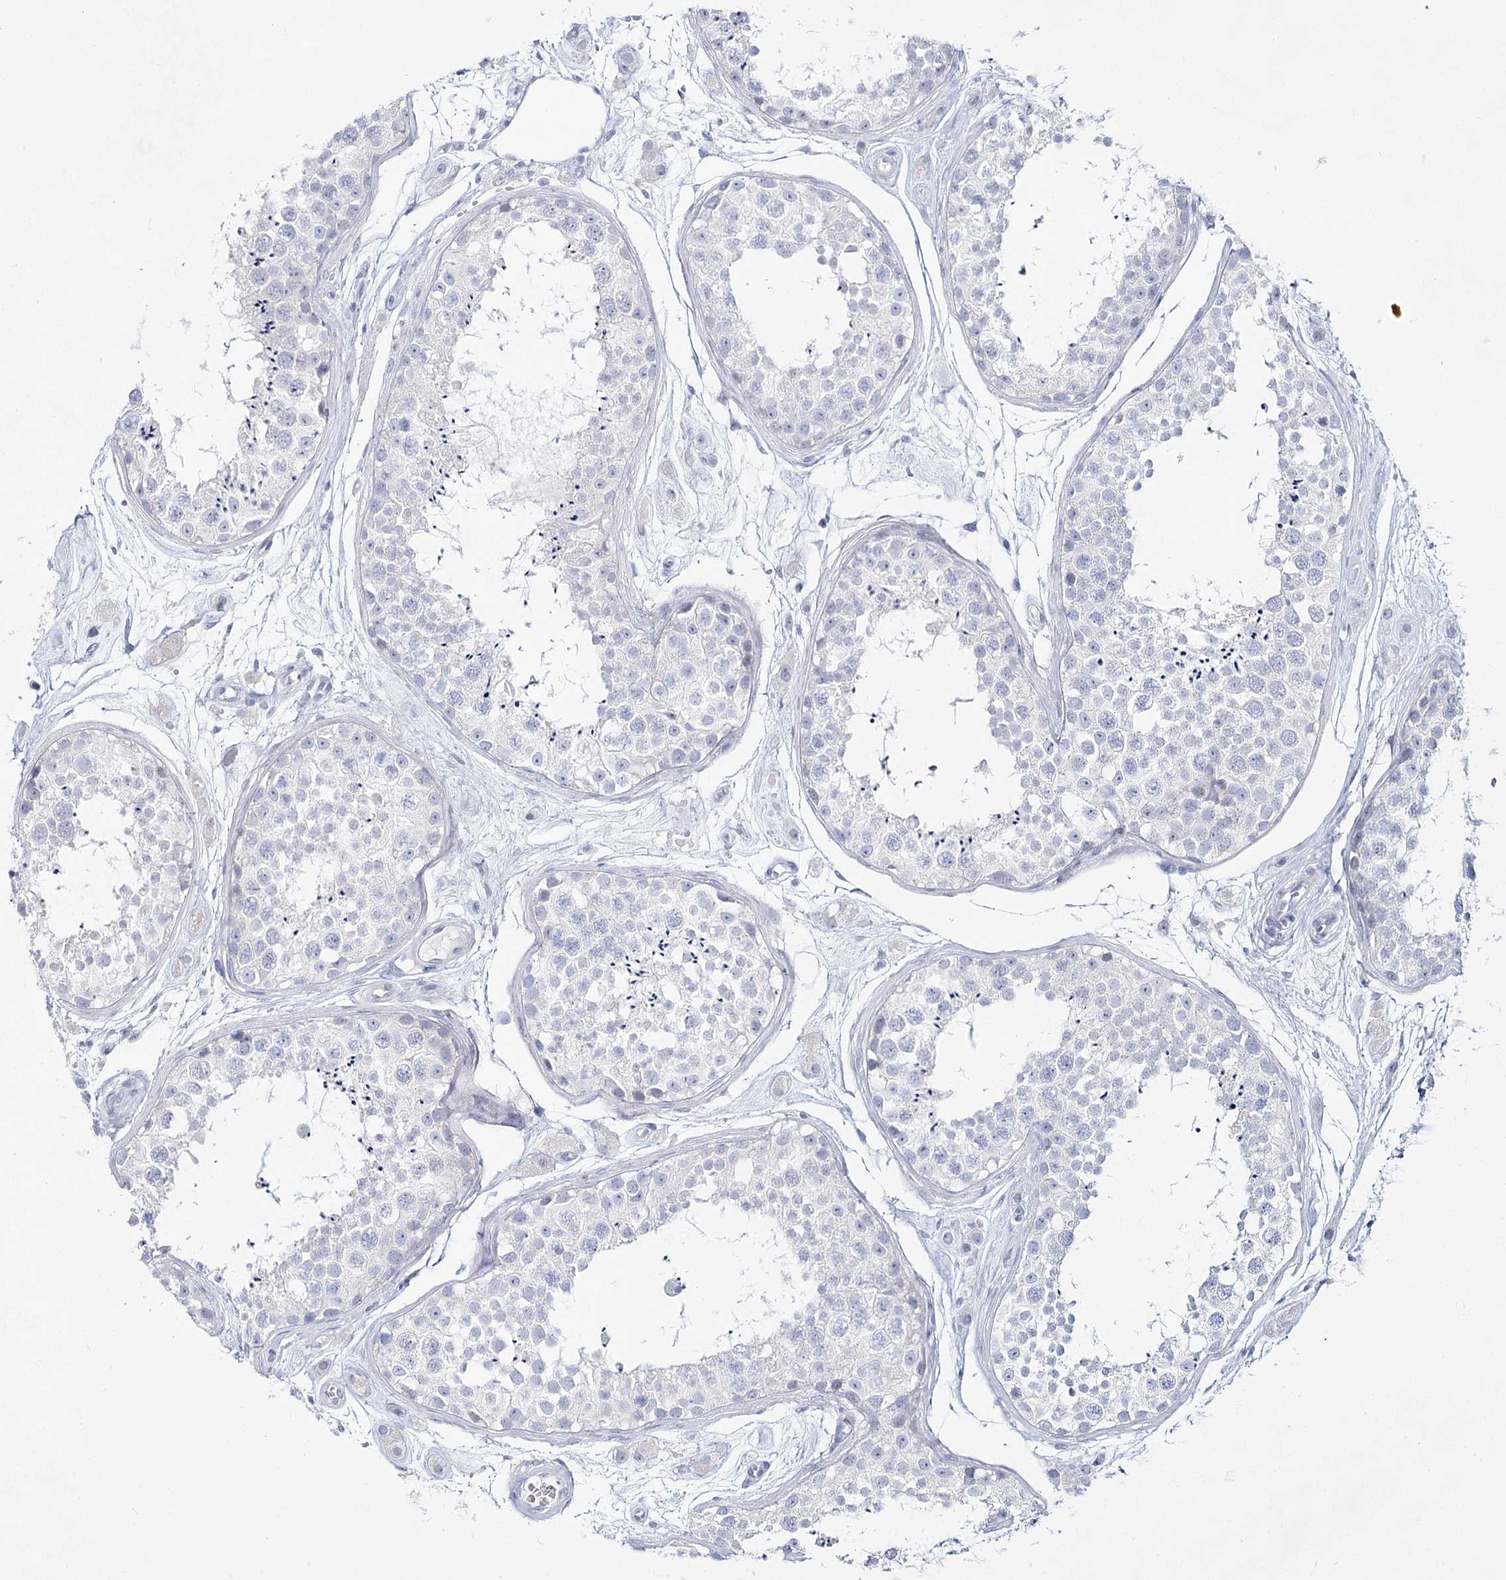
{"staining": {"intensity": "negative", "quantity": "none", "location": "none"}, "tissue": "testis", "cell_type": "Cells in seminiferous ducts", "image_type": "normal", "snomed": [{"axis": "morphology", "description": "Normal tissue, NOS"}, {"axis": "topography", "description": "Testis"}], "caption": "Cells in seminiferous ducts show no significant protein expression in unremarkable testis. Nuclei are stained in blue.", "gene": "SLC17A2", "patient": {"sex": "male", "age": 25}}